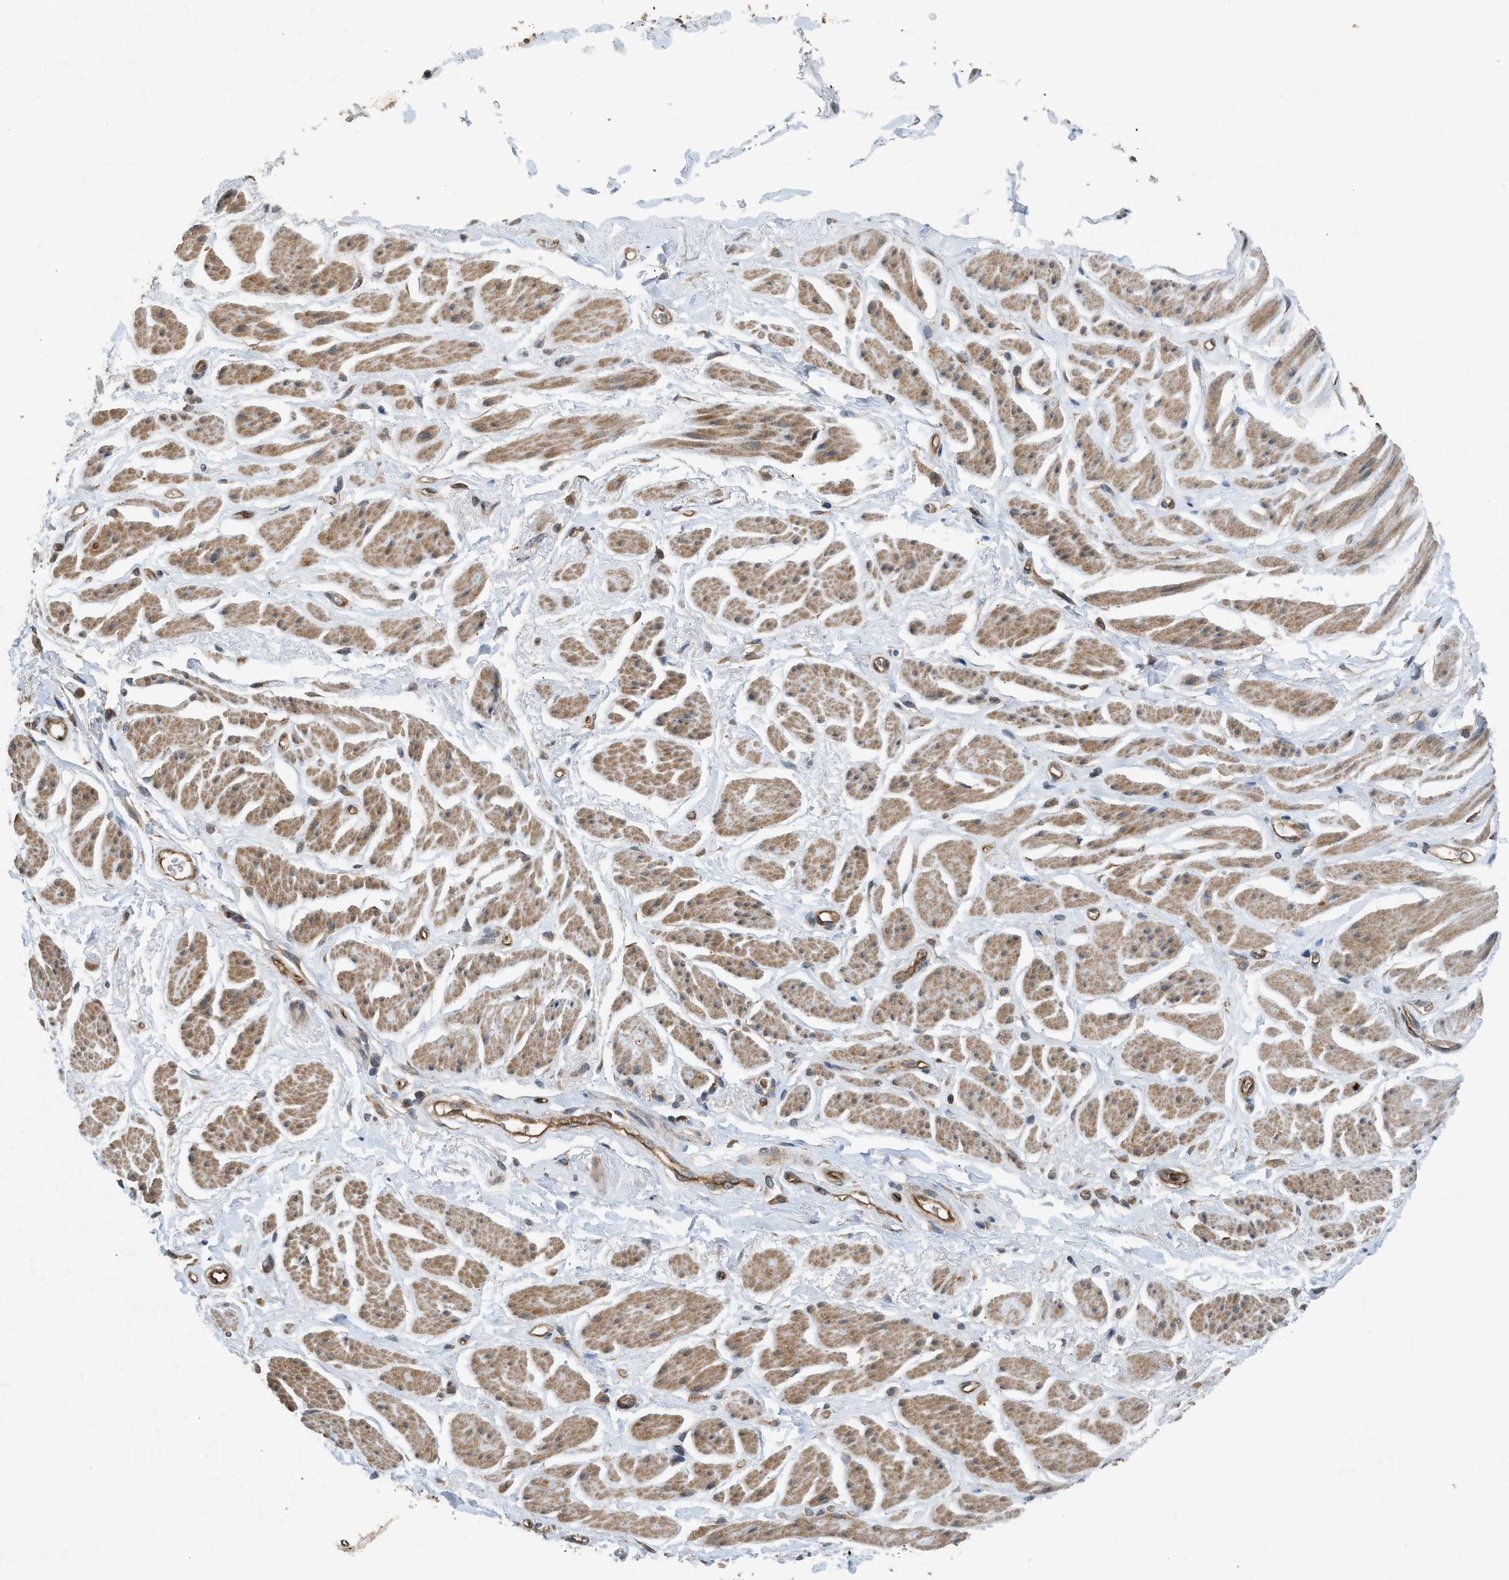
{"staining": {"intensity": "moderate", "quantity": ">75%", "location": "cytoplasmic/membranous"}, "tissue": "adipose tissue", "cell_type": "Adipocytes", "image_type": "normal", "snomed": [{"axis": "morphology", "description": "Normal tissue, NOS"}, {"axis": "topography", "description": "Soft tissue"}, {"axis": "topography", "description": "Peripheral nerve tissue"}], "caption": "Immunohistochemistry (IHC) histopathology image of benign adipose tissue stained for a protein (brown), which demonstrates medium levels of moderate cytoplasmic/membranous positivity in about >75% of adipocytes.", "gene": "HIP1R", "patient": {"sex": "female", "age": 71}}